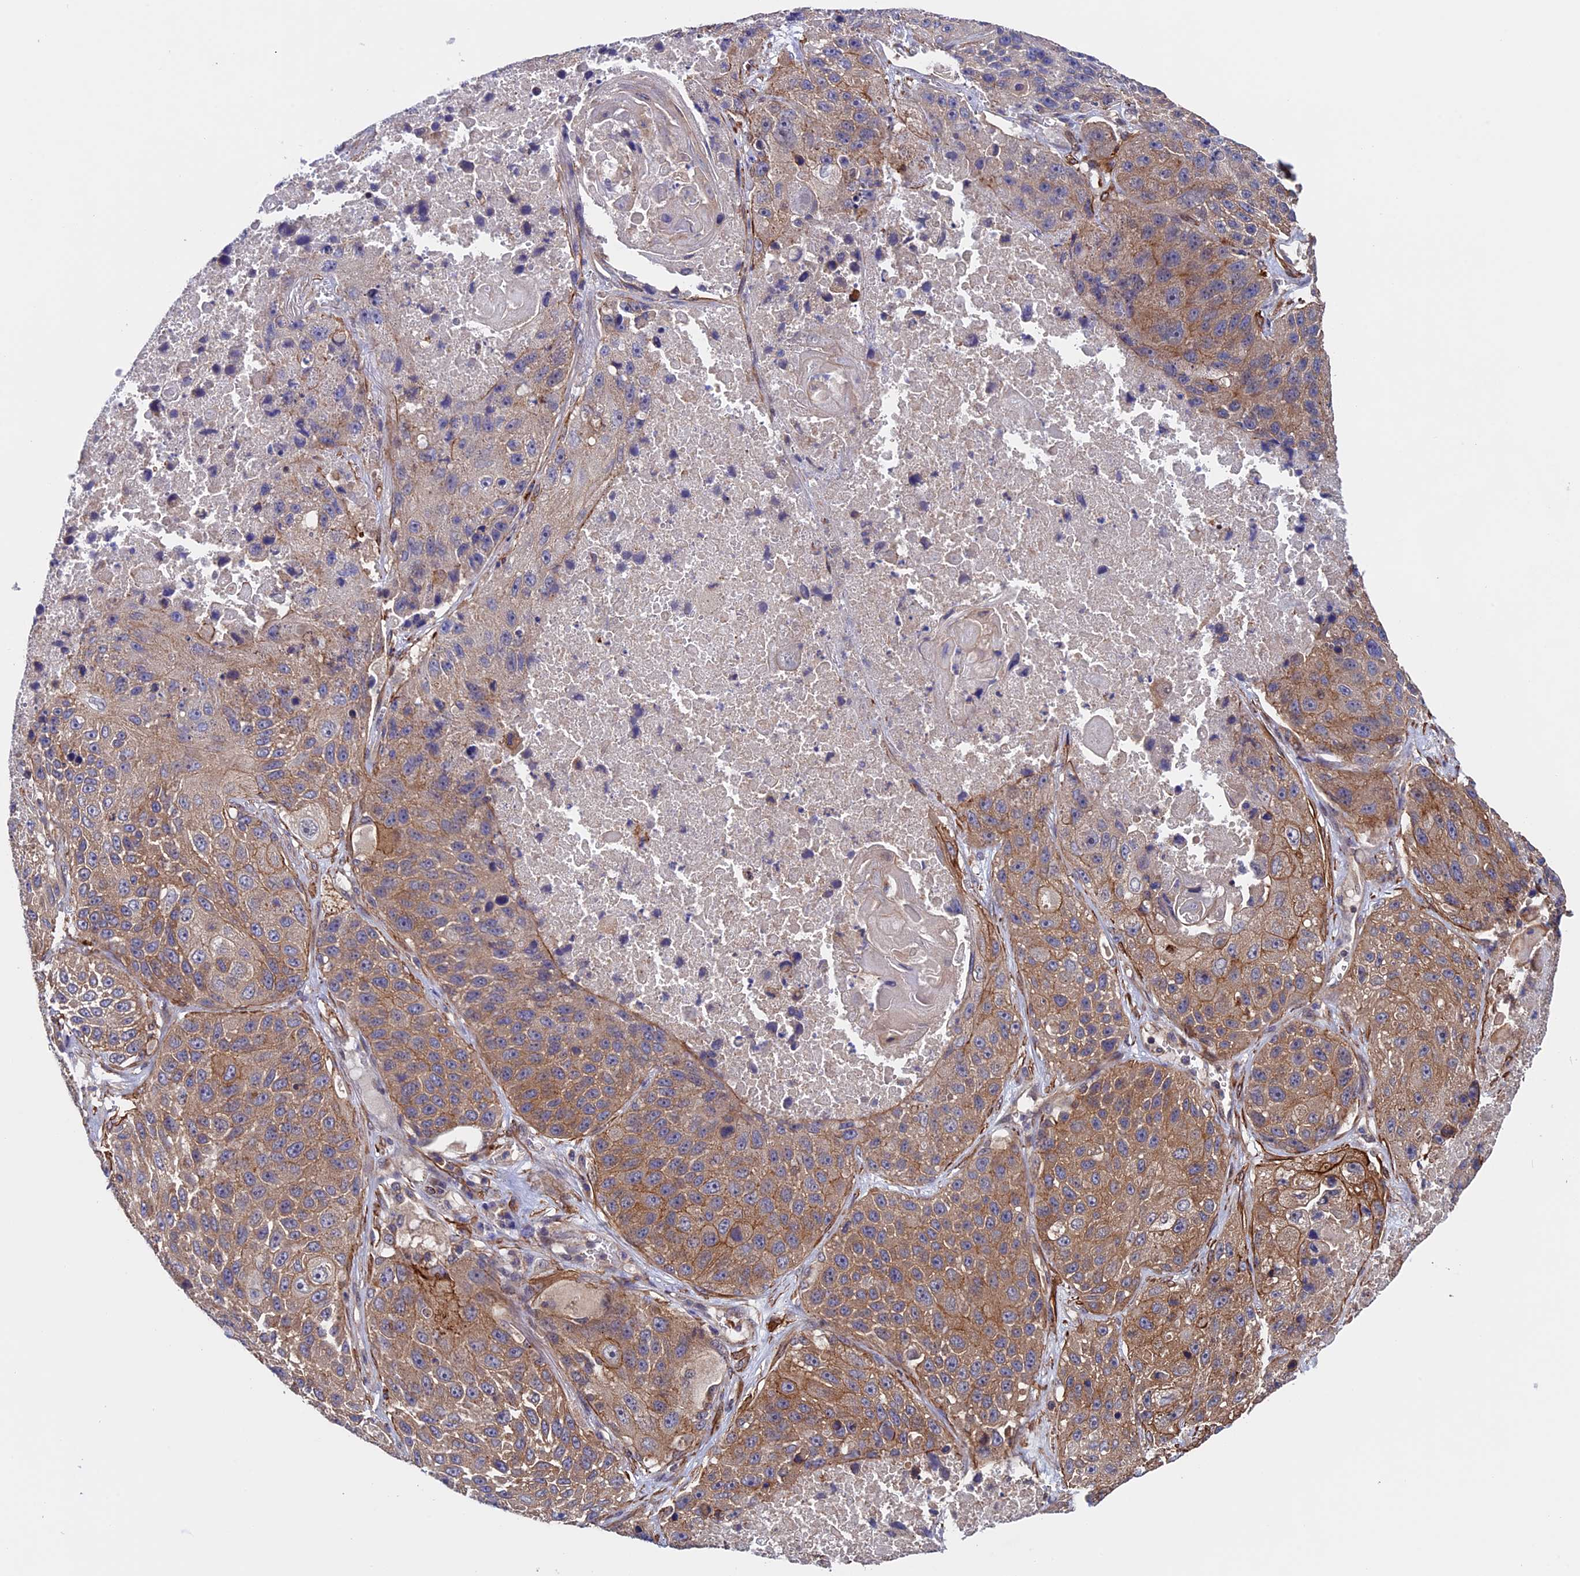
{"staining": {"intensity": "moderate", "quantity": ">75%", "location": "cytoplasmic/membranous"}, "tissue": "lung cancer", "cell_type": "Tumor cells", "image_type": "cancer", "snomed": [{"axis": "morphology", "description": "Squamous cell carcinoma, NOS"}, {"axis": "topography", "description": "Lung"}], "caption": "Immunohistochemical staining of squamous cell carcinoma (lung) reveals medium levels of moderate cytoplasmic/membranous protein staining in approximately >75% of tumor cells. Immunohistochemistry (ihc) stains the protein of interest in brown and the nuclei are stained blue.", "gene": "SLC9A5", "patient": {"sex": "male", "age": 61}}